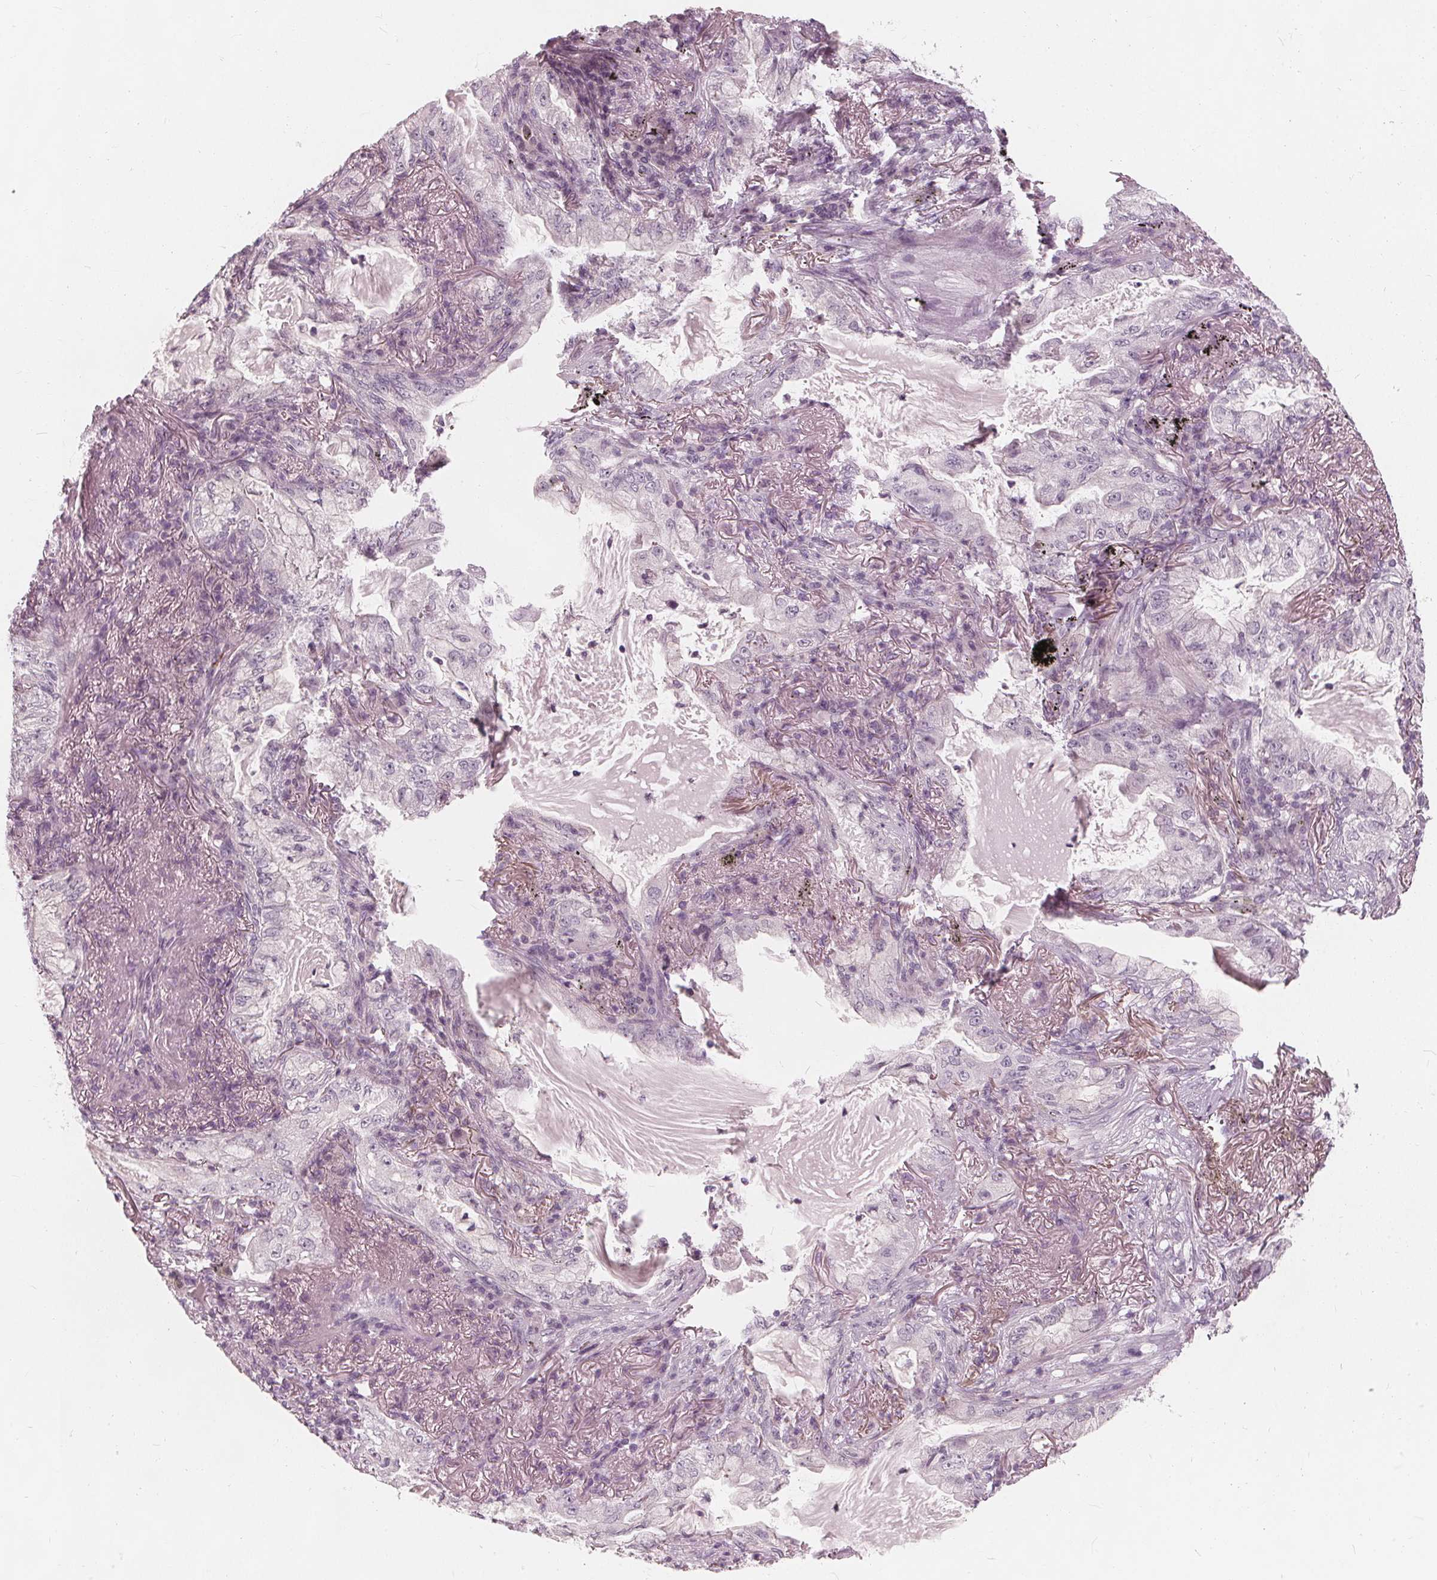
{"staining": {"intensity": "negative", "quantity": "none", "location": "none"}, "tissue": "lung cancer", "cell_type": "Tumor cells", "image_type": "cancer", "snomed": [{"axis": "morphology", "description": "Adenocarcinoma, NOS"}, {"axis": "topography", "description": "Lung"}], "caption": "DAB immunohistochemical staining of human lung adenocarcinoma demonstrates no significant positivity in tumor cells.", "gene": "SAT2", "patient": {"sex": "female", "age": 73}}